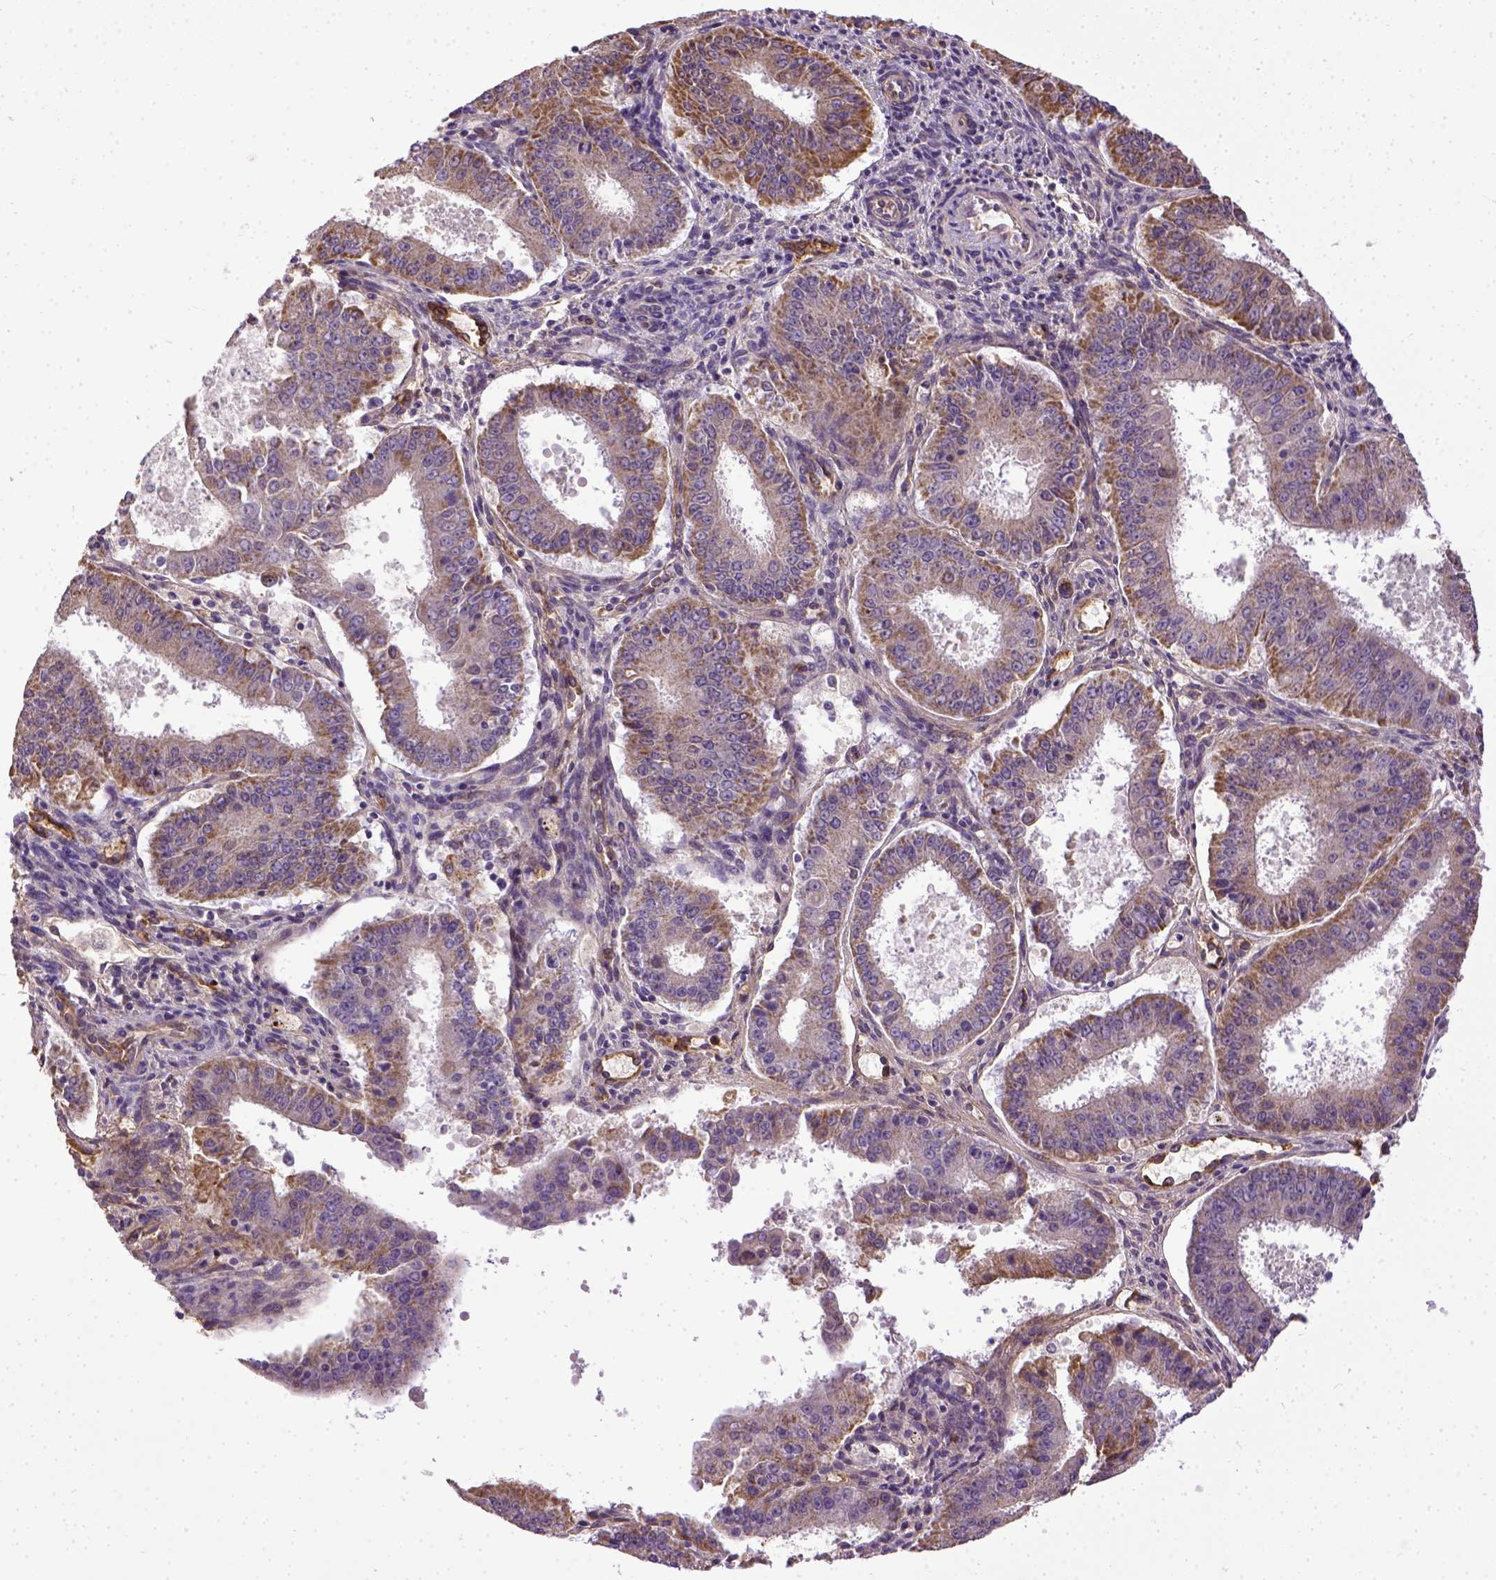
{"staining": {"intensity": "moderate", "quantity": ">75%", "location": "cytoplasmic/membranous"}, "tissue": "ovarian cancer", "cell_type": "Tumor cells", "image_type": "cancer", "snomed": [{"axis": "morphology", "description": "Carcinoma, endometroid"}, {"axis": "topography", "description": "Ovary"}], "caption": "Immunohistochemical staining of human endometroid carcinoma (ovarian) demonstrates medium levels of moderate cytoplasmic/membranous protein positivity in about >75% of tumor cells.", "gene": "ENG", "patient": {"sex": "female", "age": 42}}